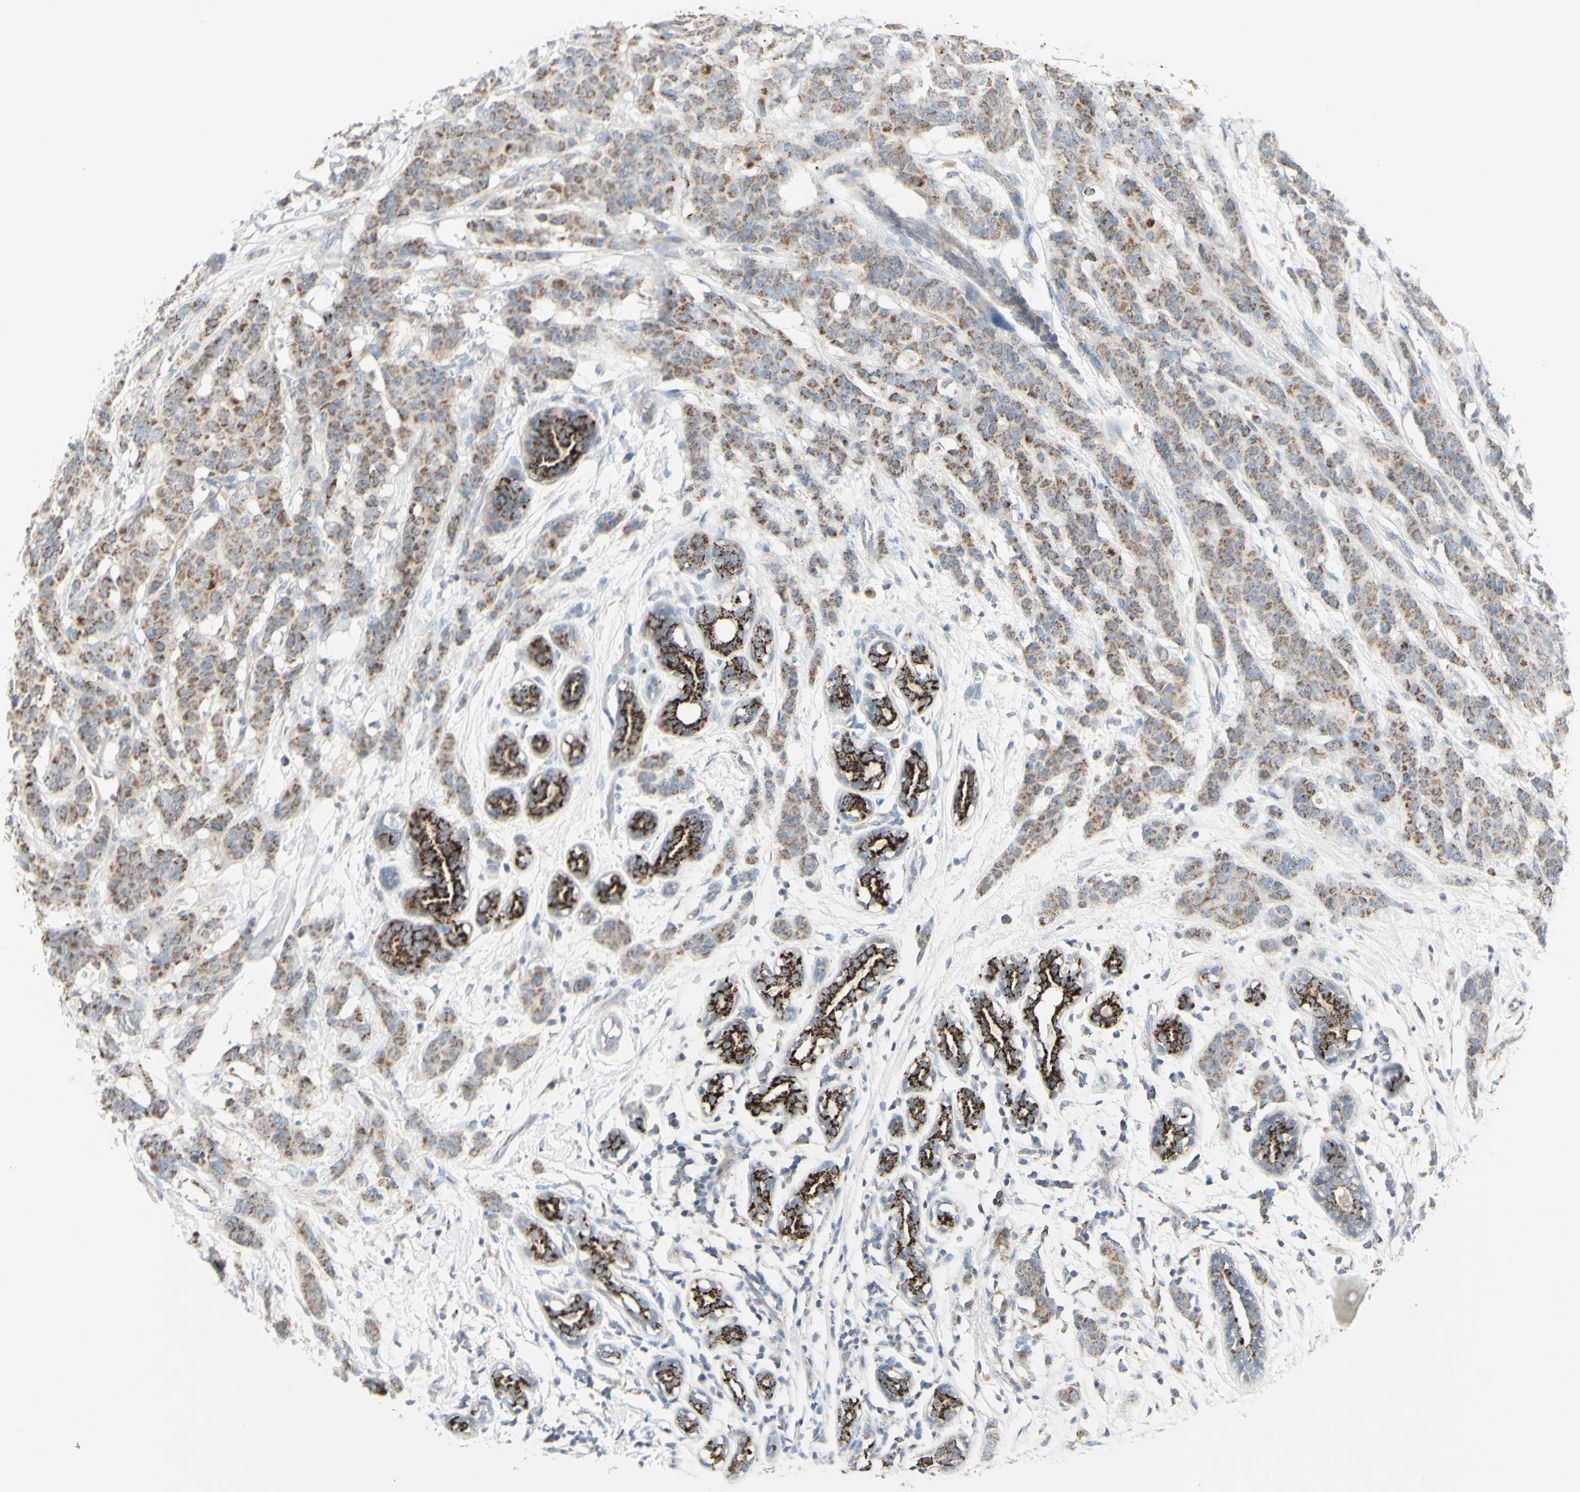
{"staining": {"intensity": "moderate", "quantity": "25%-75%", "location": "cytoplasmic/membranous"}, "tissue": "breast cancer", "cell_type": "Tumor cells", "image_type": "cancer", "snomed": [{"axis": "morphology", "description": "Normal tissue, NOS"}, {"axis": "morphology", "description": "Duct carcinoma"}, {"axis": "topography", "description": "Breast"}], "caption": "Breast cancer stained with a brown dye exhibits moderate cytoplasmic/membranous positive staining in about 25%-75% of tumor cells.", "gene": "CNTNAP1", "patient": {"sex": "female", "age": 40}}